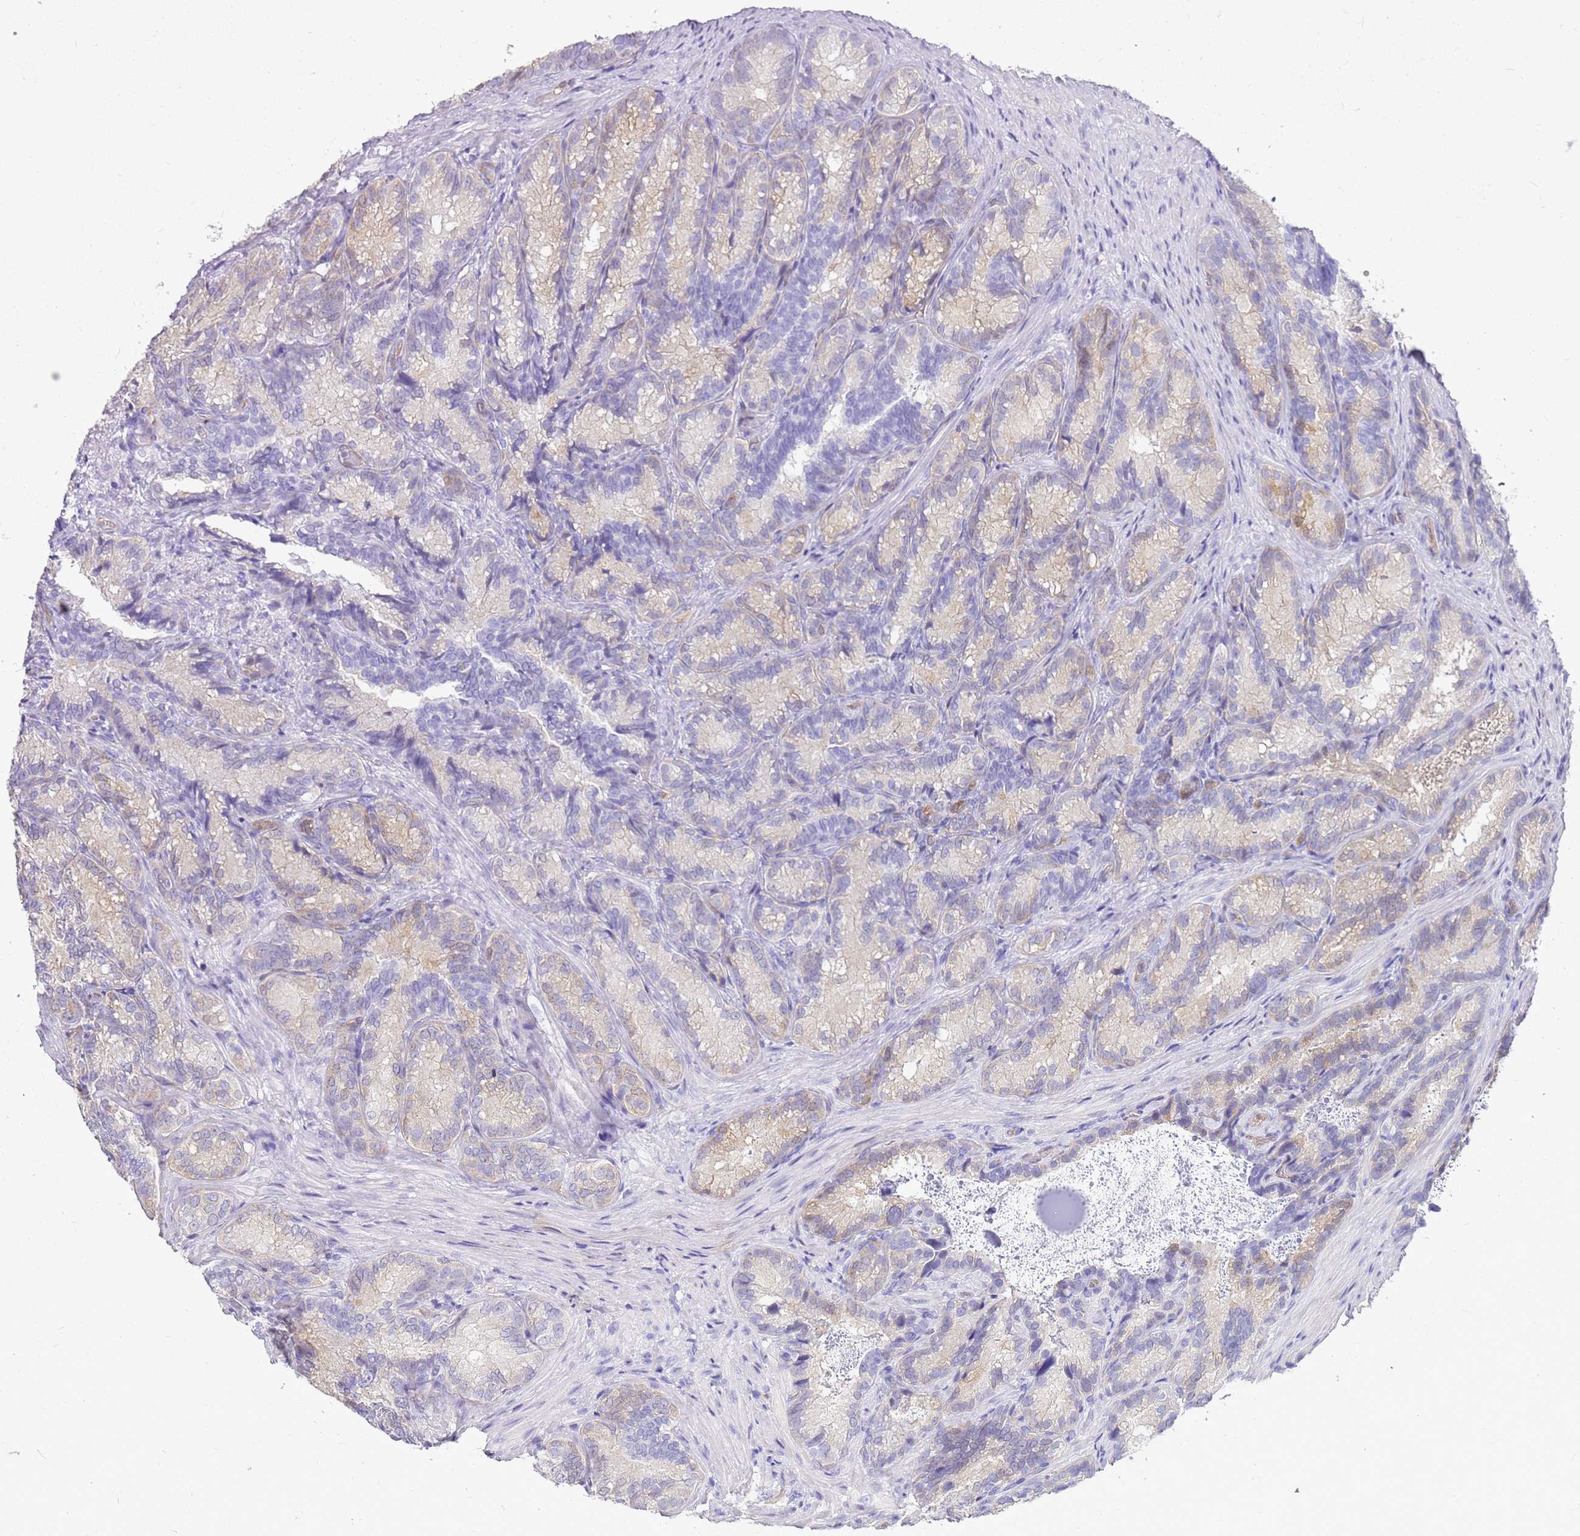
{"staining": {"intensity": "weak", "quantity": "25%-75%", "location": "cytoplasmic/membranous"}, "tissue": "seminal vesicle", "cell_type": "Glandular cells", "image_type": "normal", "snomed": [{"axis": "morphology", "description": "Normal tissue, NOS"}, {"axis": "topography", "description": "Seminal veicle"}], "caption": "DAB (3,3'-diaminobenzidine) immunohistochemical staining of benign human seminal vesicle displays weak cytoplasmic/membranous protein positivity in about 25%-75% of glandular cells.", "gene": "SULT1E1", "patient": {"sex": "male", "age": 58}}